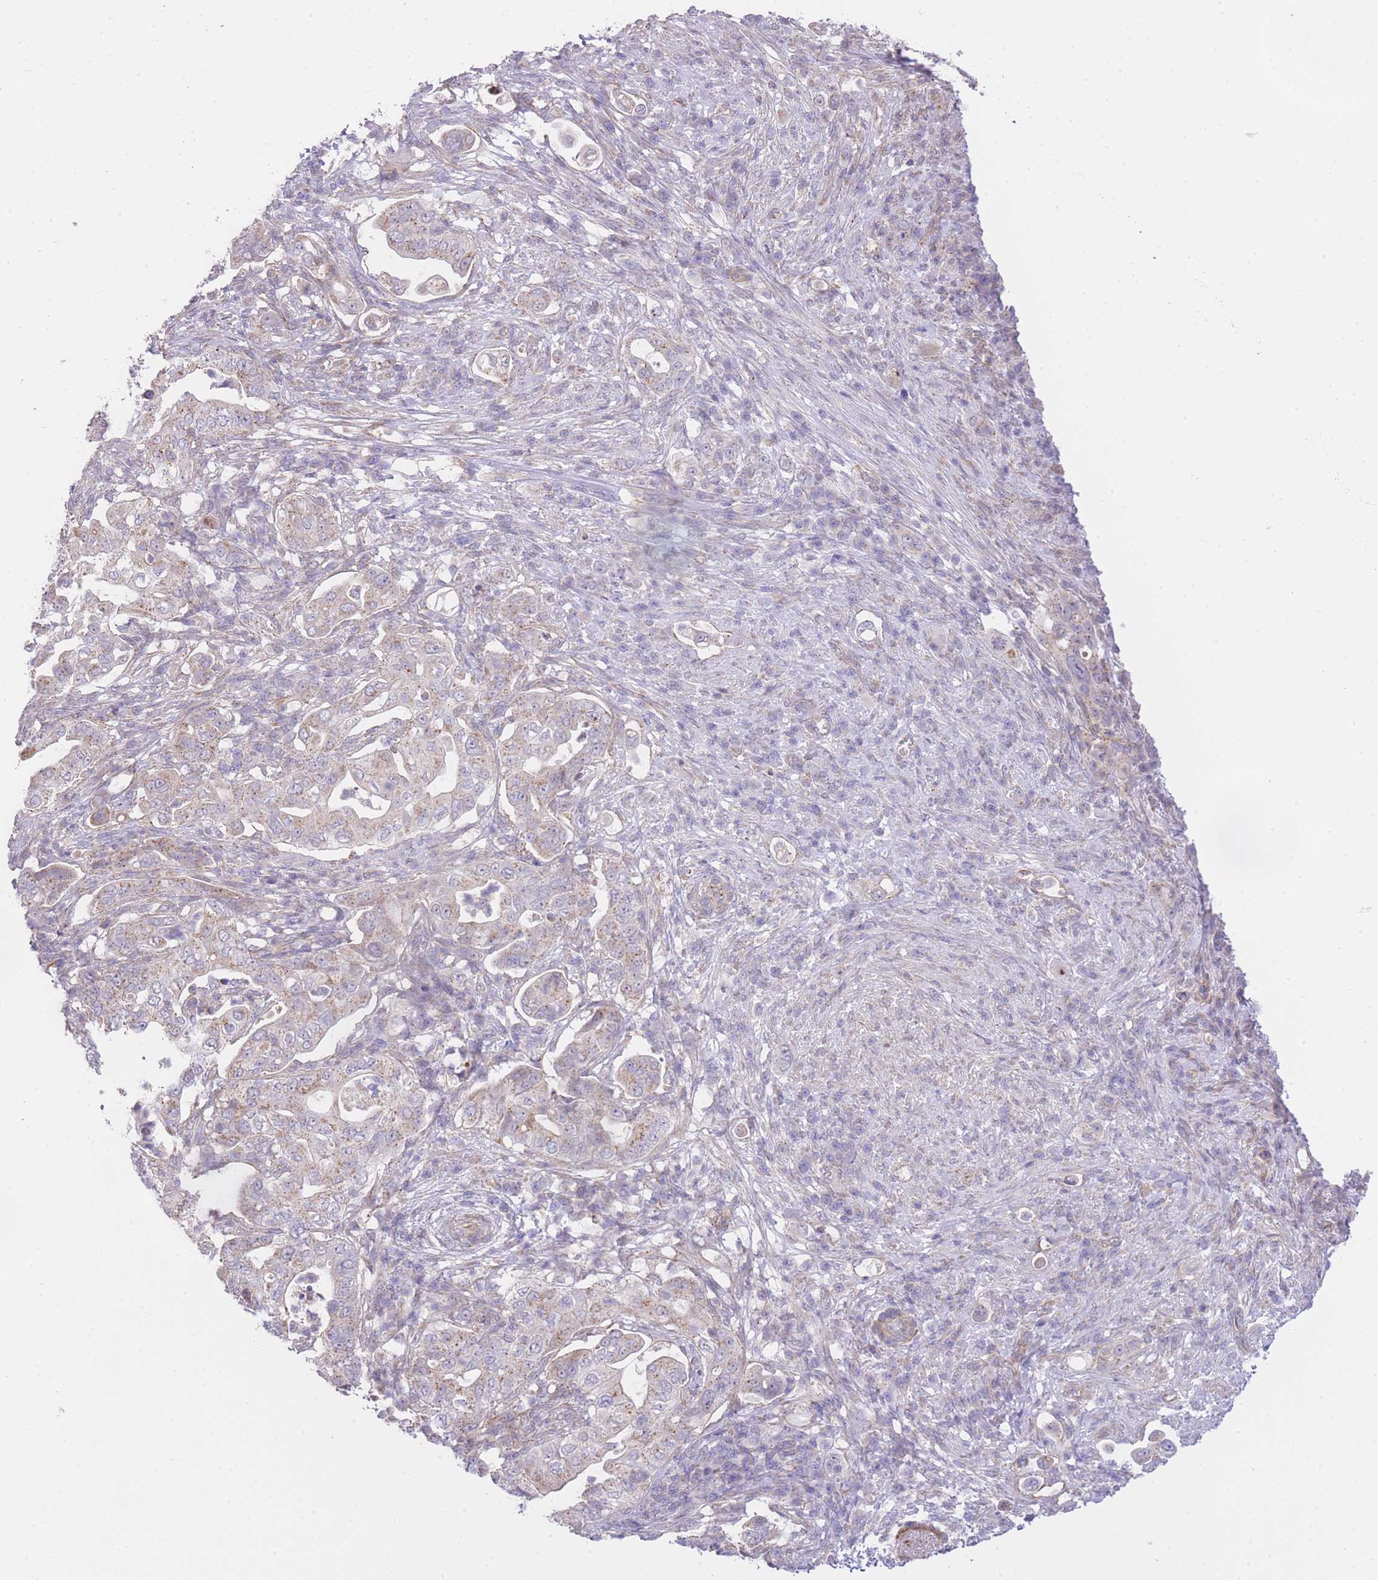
{"staining": {"intensity": "weak", "quantity": "<25%", "location": "cytoplasmic/membranous"}, "tissue": "pancreatic cancer", "cell_type": "Tumor cells", "image_type": "cancer", "snomed": [{"axis": "morphology", "description": "Normal tissue, NOS"}, {"axis": "morphology", "description": "Adenocarcinoma, NOS"}, {"axis": "topography", "description": "Lymph node"}, {"axis": "topography", "description": "Pancreas"}], "caption": "High magnification brightfield microscopy of pancreatic cancer (adenocarcinoma) stained with DAB (3,3'-diaminobenzidine) (brown) and counterstained with hematoxylin (blue): tumor cells show no significant expression.", "gene": "CTBP1", "patient": {"sex": "female", "age": 67}}